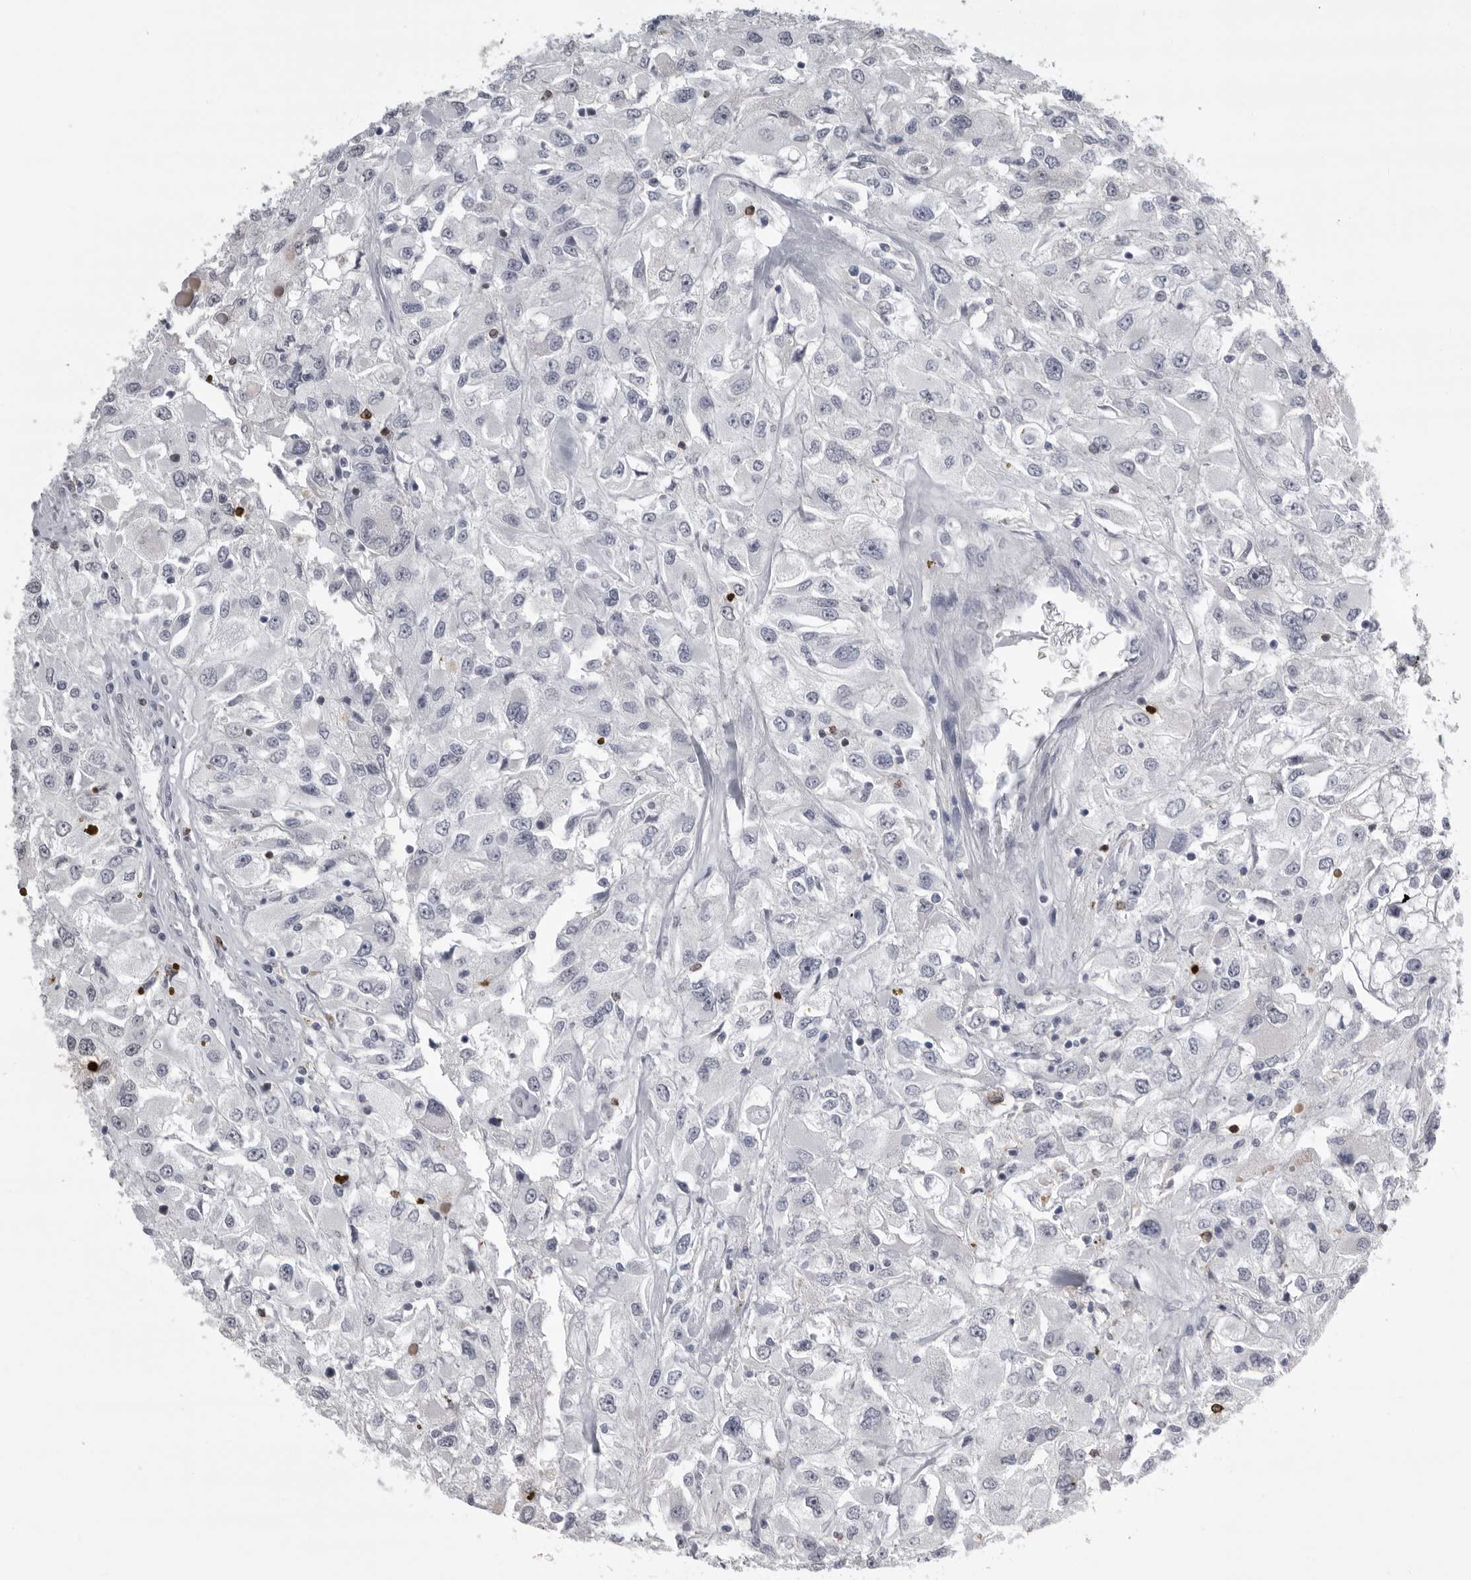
{"staining": {"intensity": "negative", "quantity": "none", "location": "none"}, "tissue": "renal cancer", "cell_type": "Tumor cells", "image_type": "cancer", "snomed": [{"axis": "morphology", "description": "Adenocarcinoma, NOS"}, {"axis": "topography", "description": "Kidney"}], "caption": "Image shows no protein expression in tumor cells of adenocarcinoma (renal) tissue. (DAB immunohistochemistry (IHC) visualized using brightfield microscopy, high magnification).", "gene": "GNLY", "patient": {"sex": "female", "age": 52}}